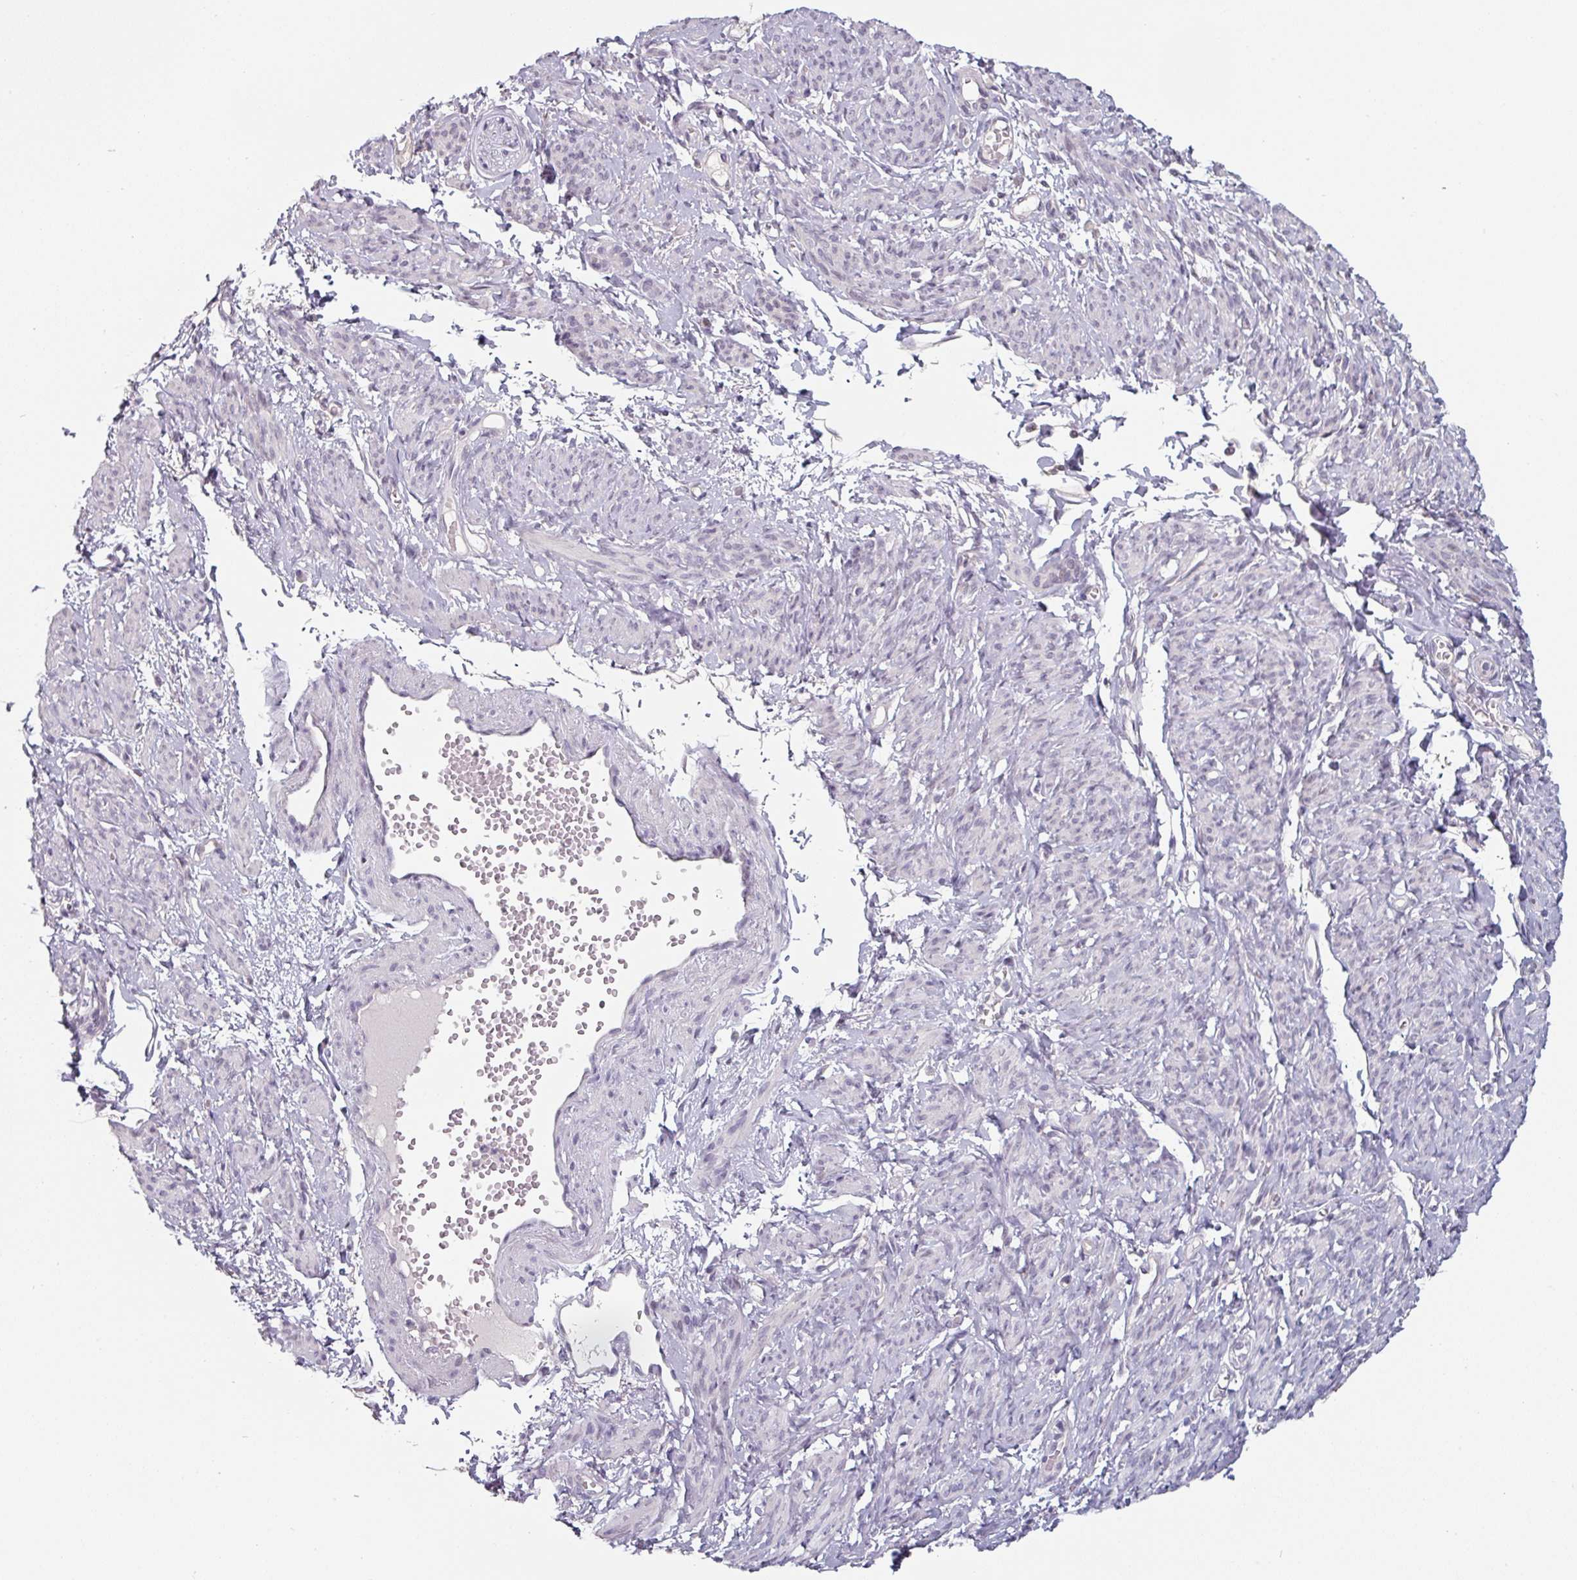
{"staining": {"intensity": "negative", "quantity": "none", "location": "none"}, "tissue": "smooth muscle", "cell_type": "Smooth muscle cells", "image_type": "normal", "snomed": [{"axis": "morphology", "description": "Normal tissue, NOS"}, {"axis": "topography", "description": "Smooth muscle"}], "caption": "High power microscopy histopathology image of an IHC image of normal smooth muscle, revealing no significant staining in smooth muscle cells. (Immunohistochemistry (ihc), brightfield microscopy, high magnification).", "gene": "ZBTB6", "patient": {"sex": "female", "age": 65}}